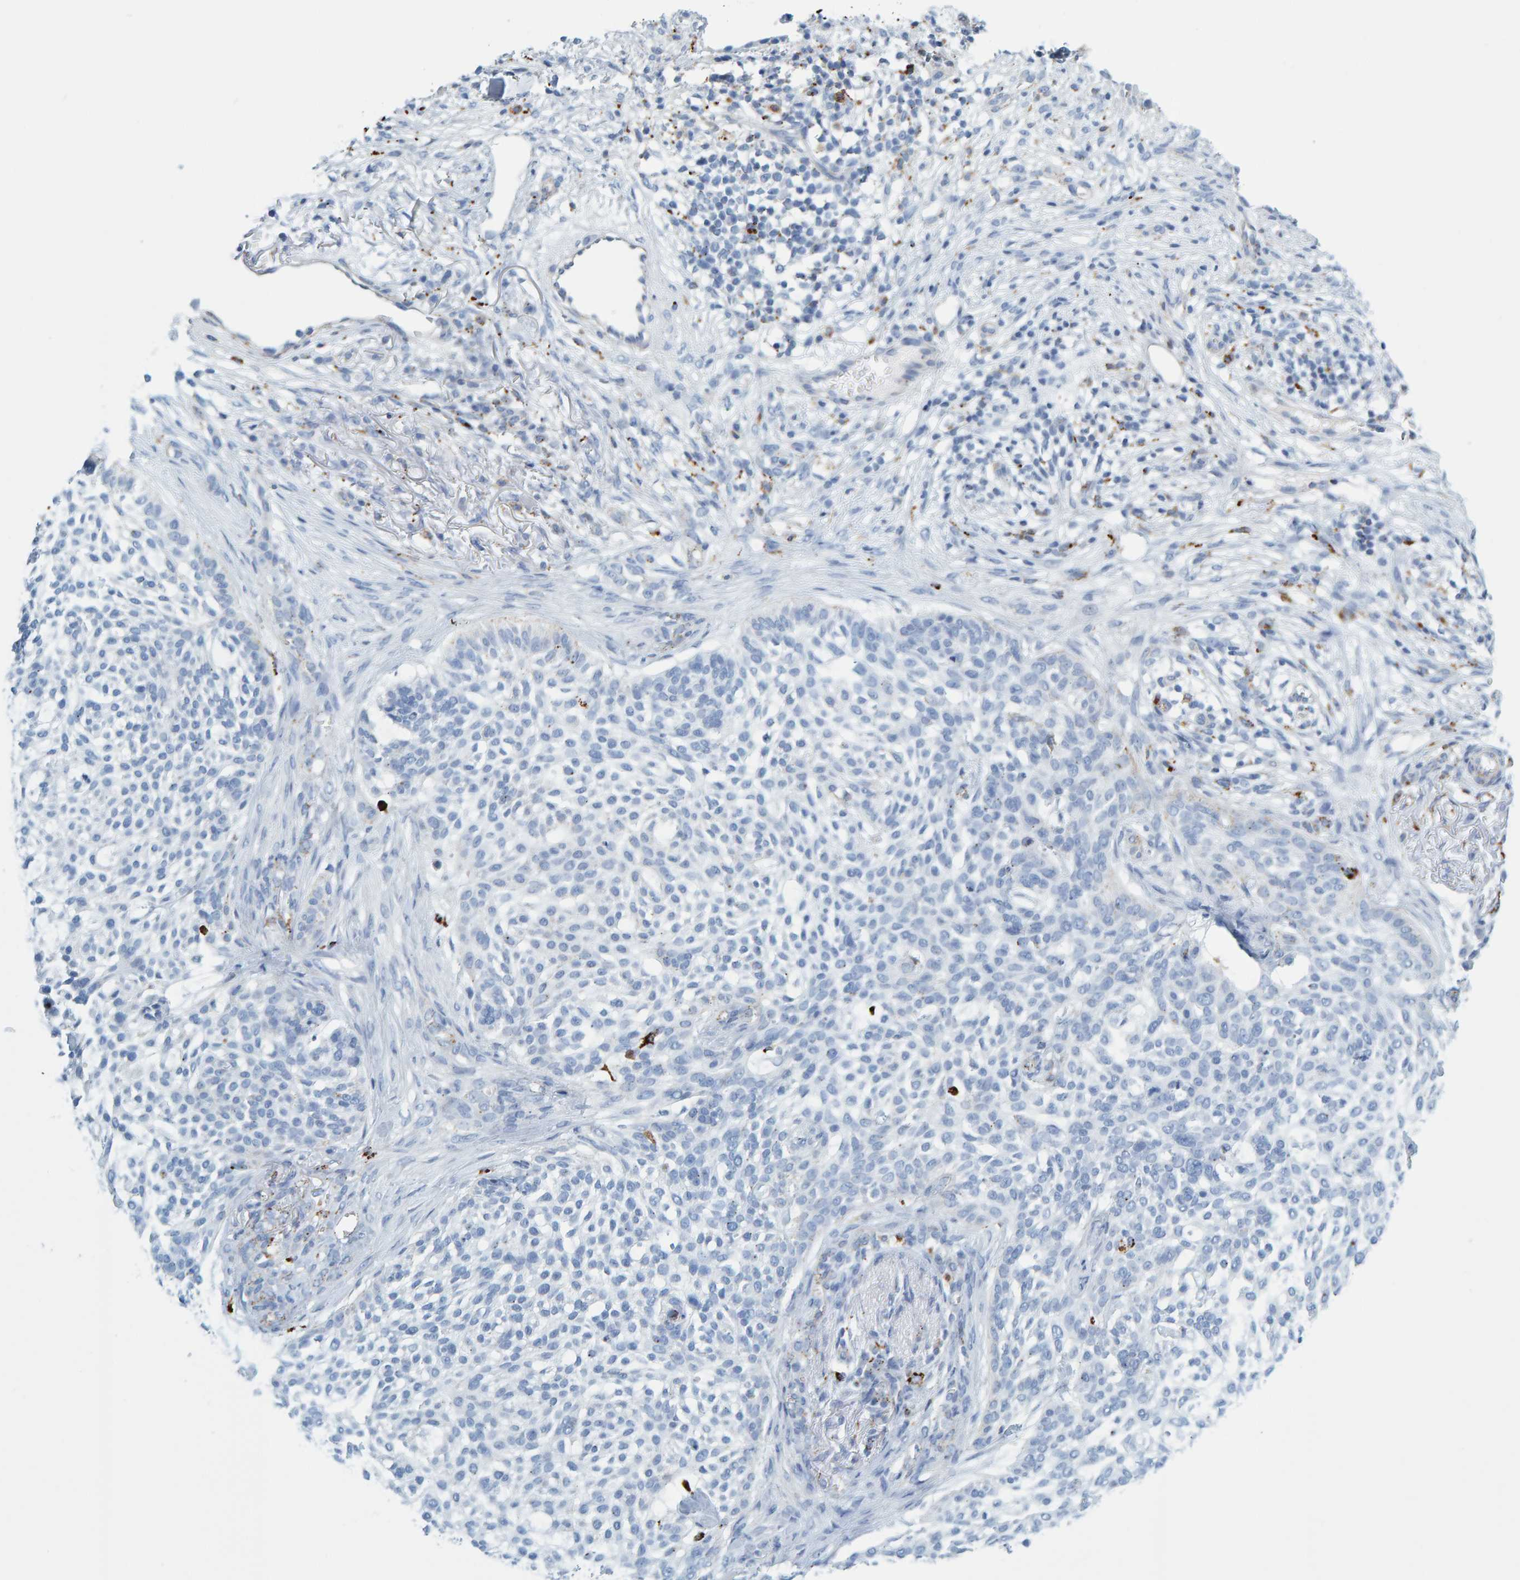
{"staining": {"intensity": "negative", "quantity": "none", "location": "none"}, "tissue": "skin cancer", "cell_type": "Tumor cells", "image_type": "cancer", "snomed": [{"axis": "morphology", "description": "Basal cell carcinoma"}, {"axis": "topography", "description": "Skin"}], "caption": "IHC histopathology image of human skin cancer stained for a protein (brown), which exhibits no expression in tumor cells. (IHC, brightfield microscopy, high magnification).", "gene": "BIN3", "patient": {"sex": "female", "age": 64}}